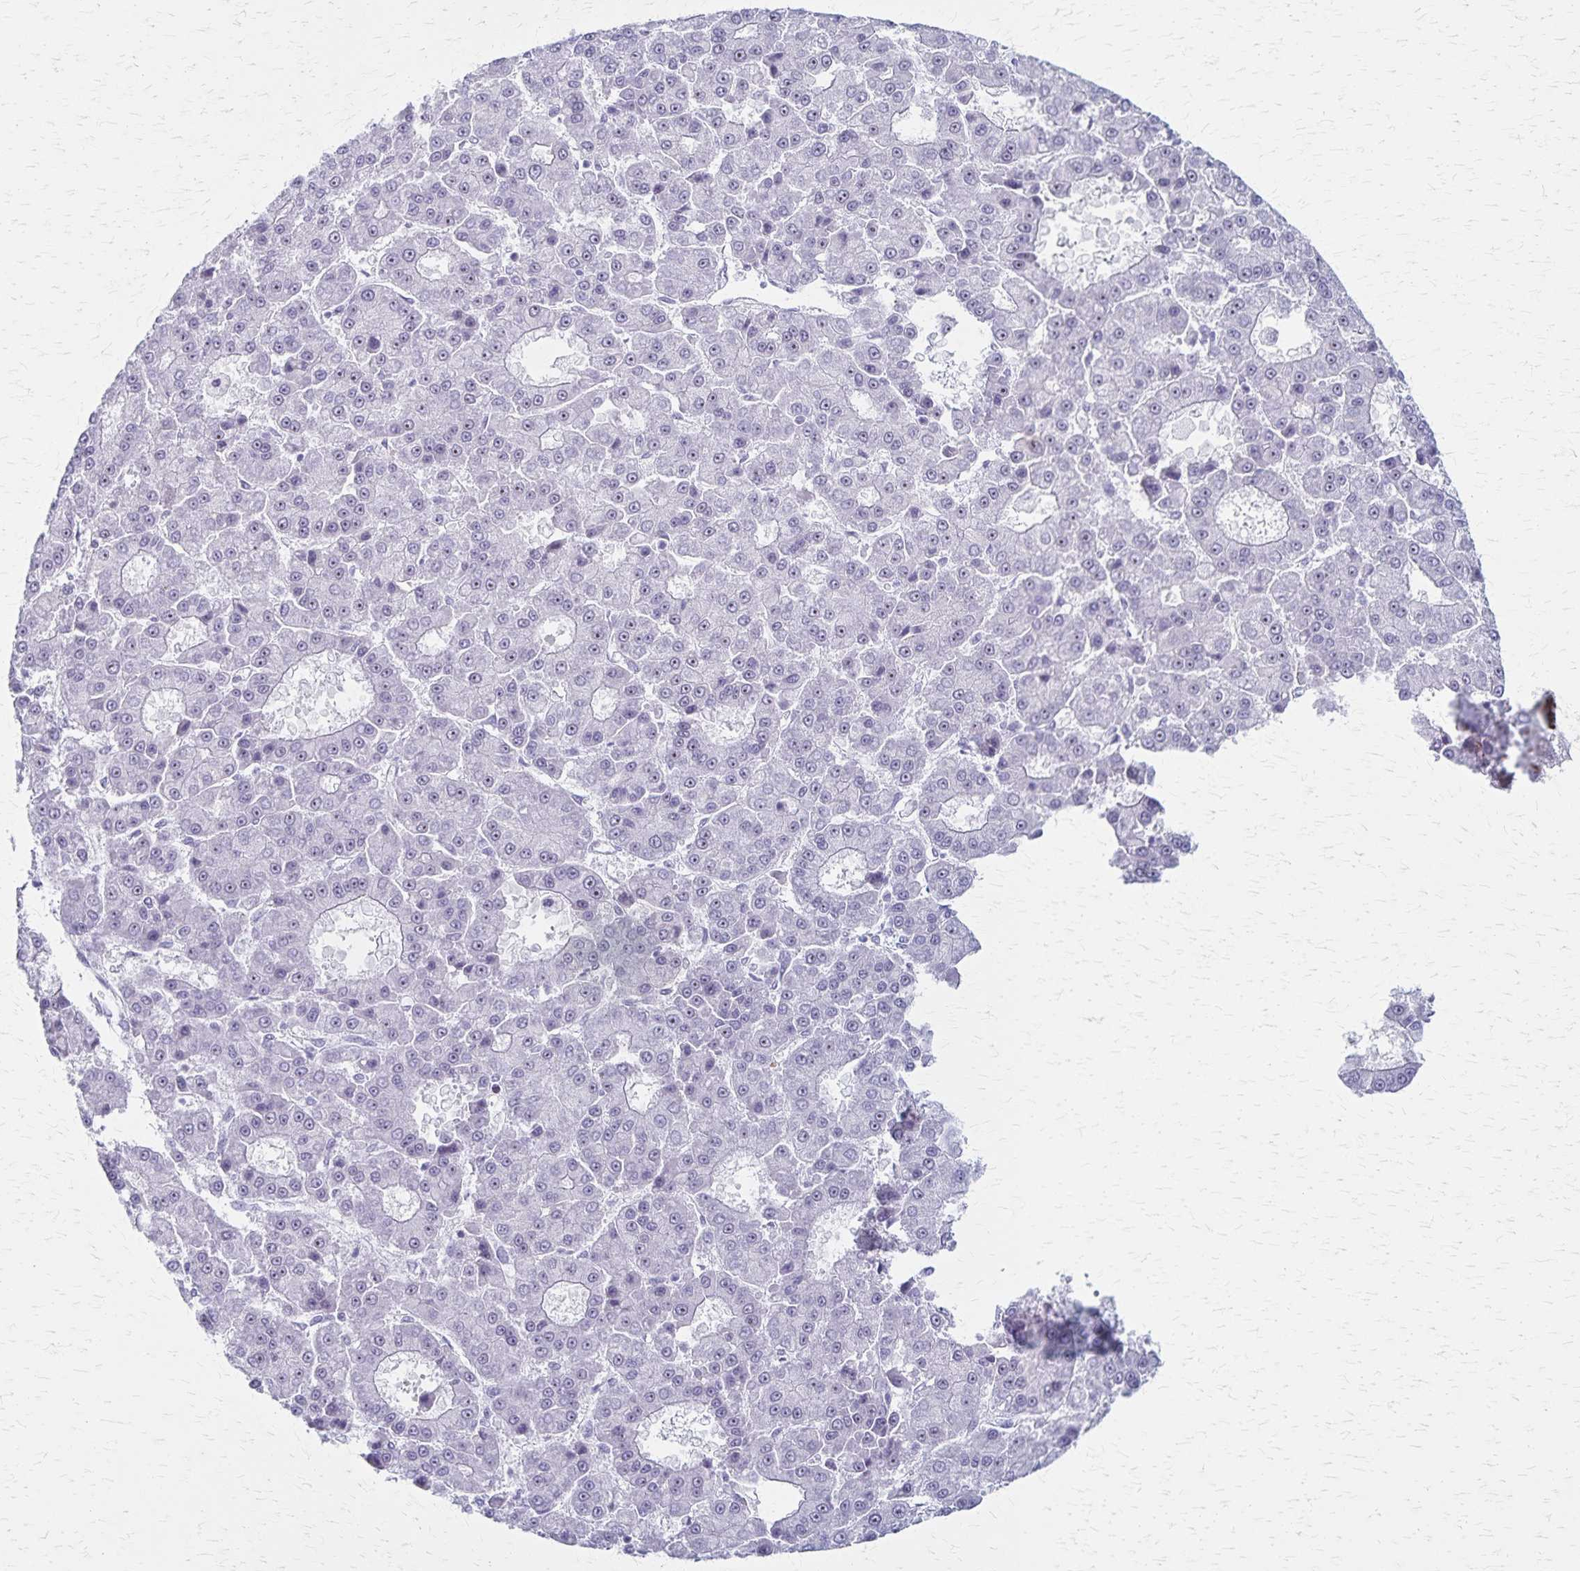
{"staining": {"intensity": "negative", "quantity": "none", "location": "none"}, "tissue": "liver cancer", "cell_type": "Tumor cells", "image_type": "cancer", "snomed": [{"axis": "morphology", "description": "Carcinoma, Hepatocellular, NOS"}, {"axis": "topography", "description": "Liver"}], "caption": "Tumor cells are negative for protein expression in human liver cancer (hepatocellular carcinoma).", "gene": "DLK2", "patient": {"sex": "male", "age": 70}}